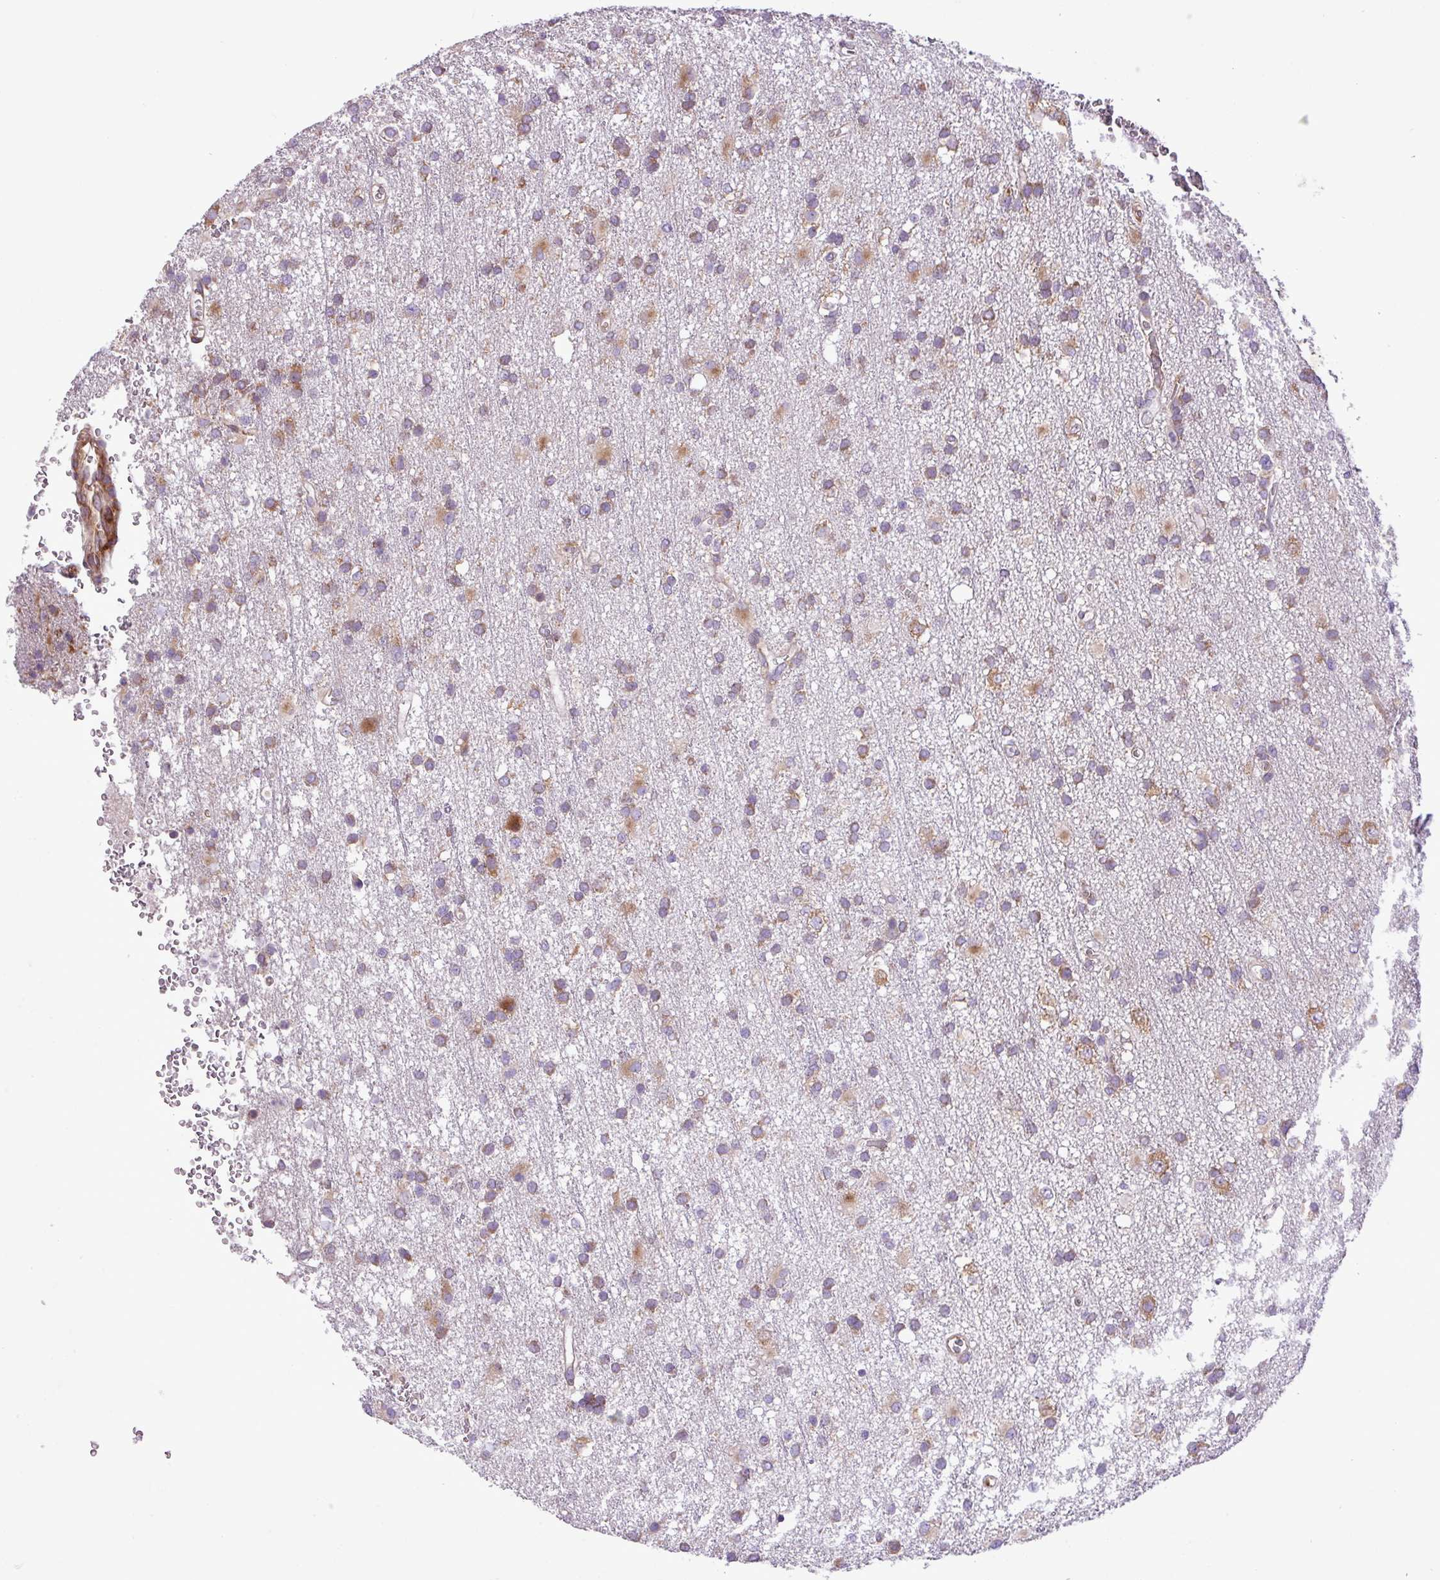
{"staining": {"intensity": "moderate", "quantity": "25%-75%", "location": "cytoplasmic/membranous"}, "tissue": "glioma", "cell_type": "Tumor cells", "image_type": "cancer", "snomed": [{"axis": "morphology", "description": "Glioma, malignant, High grade"}, {"axis": "topography", "description": "Brain"}], "caption": "Immunohistochemical staining of glioma displays medium levels of moderate cytoplasmic/membranous positivity in approximately 25%-75% of tumor cells. Nuclei are stained in blue.", "gene": "RPL13", "patient": {"sex": "female", "age": 74}}